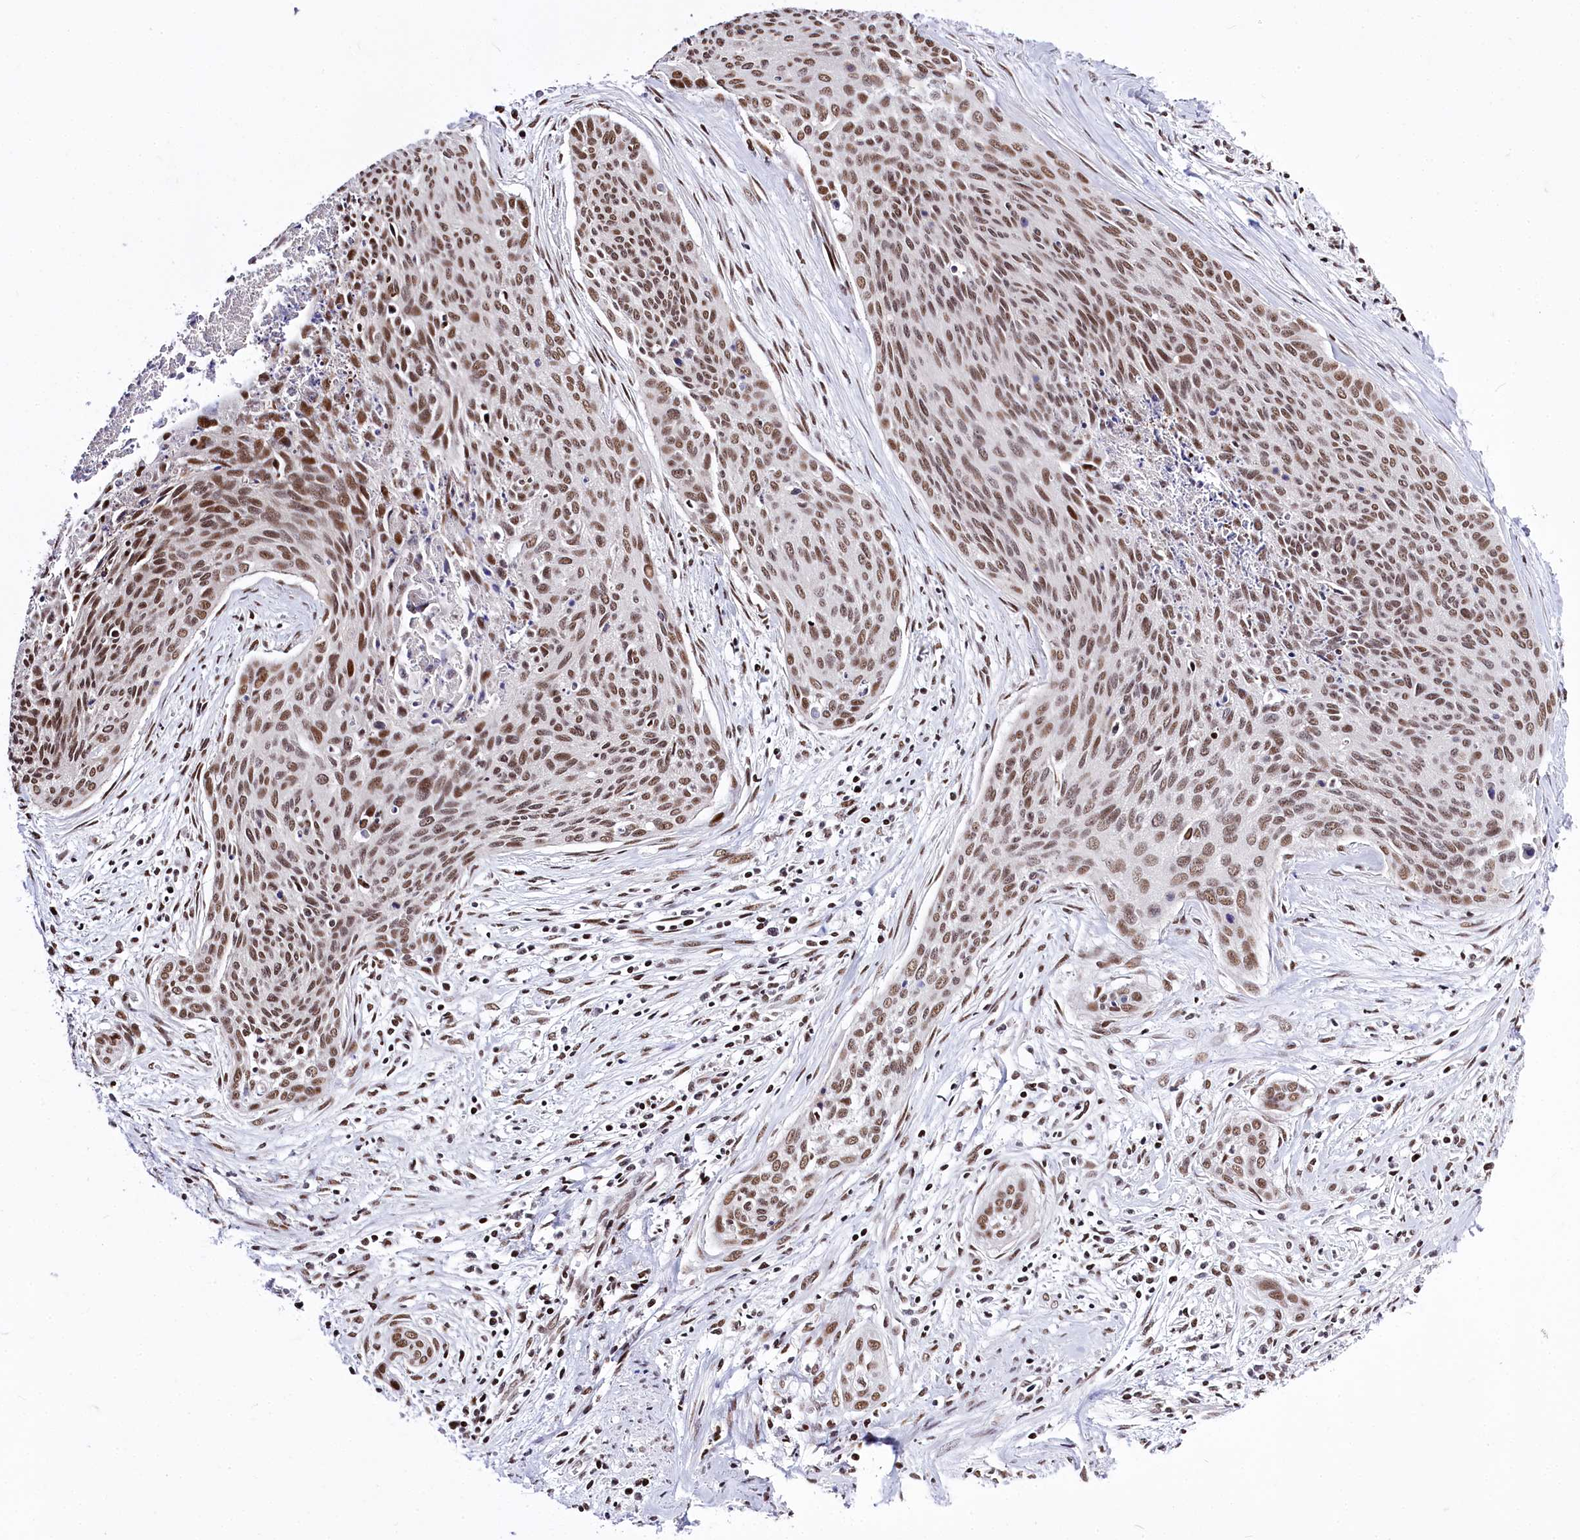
{"staining": {"intensity": "moderate", "quantity": ">75%", "location": "nuclear"}, "tissue": "cervical cancer", "cell_type": "Tumor cells", "image_type": "cancer", "snomed": [{"axis": "morphology", "description": "Squamous cell carcinoma, NOS"}, {"axis": "topography", "description": "Cervix"}], "caption": "About >75% of tumor cells in human squamous cell carcinoma (cervical) demonstrate moderate nuclear protein staining as visualized by brown immunohistochemical staining.", "gene": "POU4F3", "patient": {"sex": "female", "age": 55}}